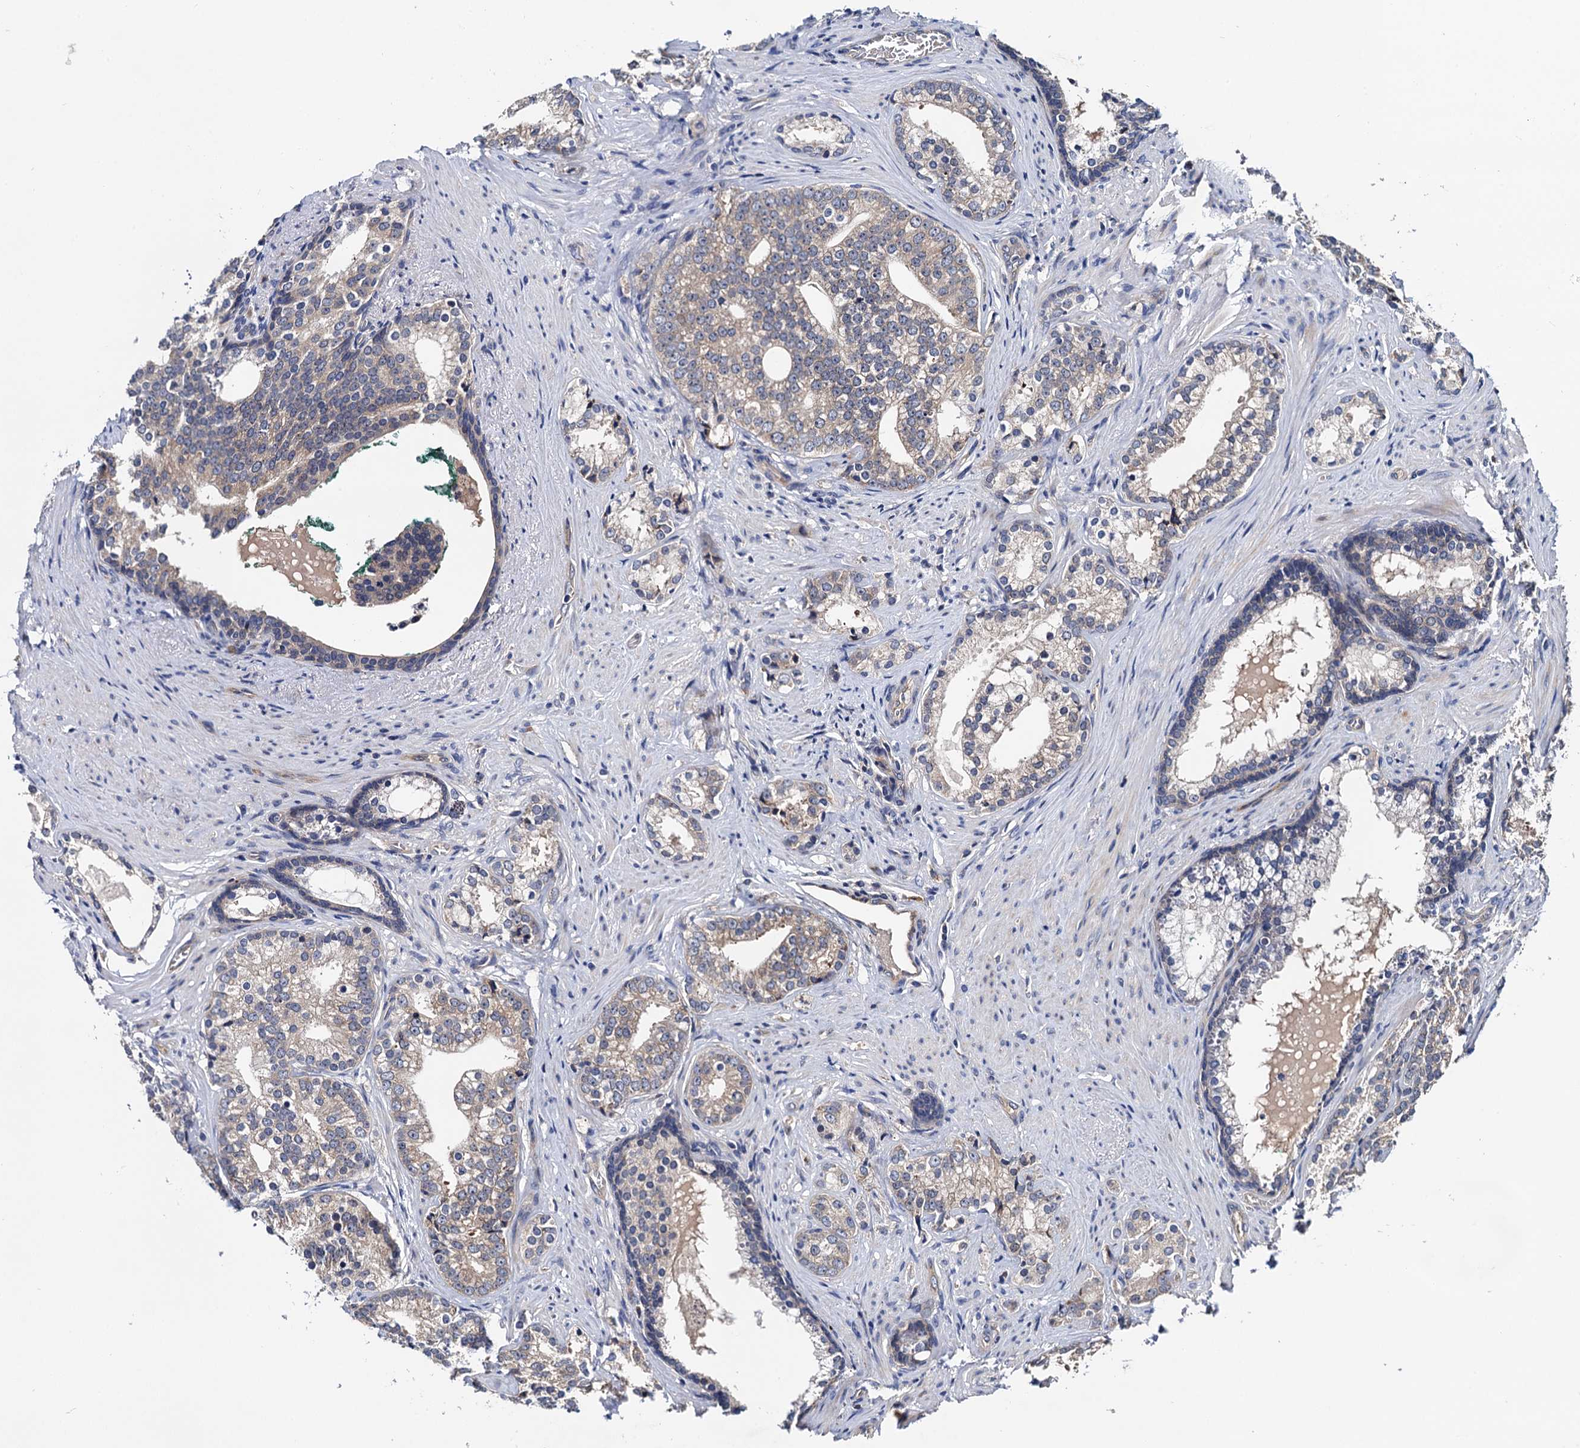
{"staining": {"intensity": "weak", "quantity": "<25%", "location": "cytoplasmic/membranous"}, "tissue": "prostate cancer", "cell_type": "Tumor cells", "image_type": "cancer", "snomed": [{"axis": "morphology", "description": "Adenocarcinoma, Low grade"}, {"axis": "topography", "description": "Prostate"}], "caption": "The immunohistochemistry (IHC) histopathology image has no significant staining in tumor cells of low-grade adenocarcinoma (prostate) tissue.", "gene": "TRMT112", "patient": {"sex": "male", "age": 71}}